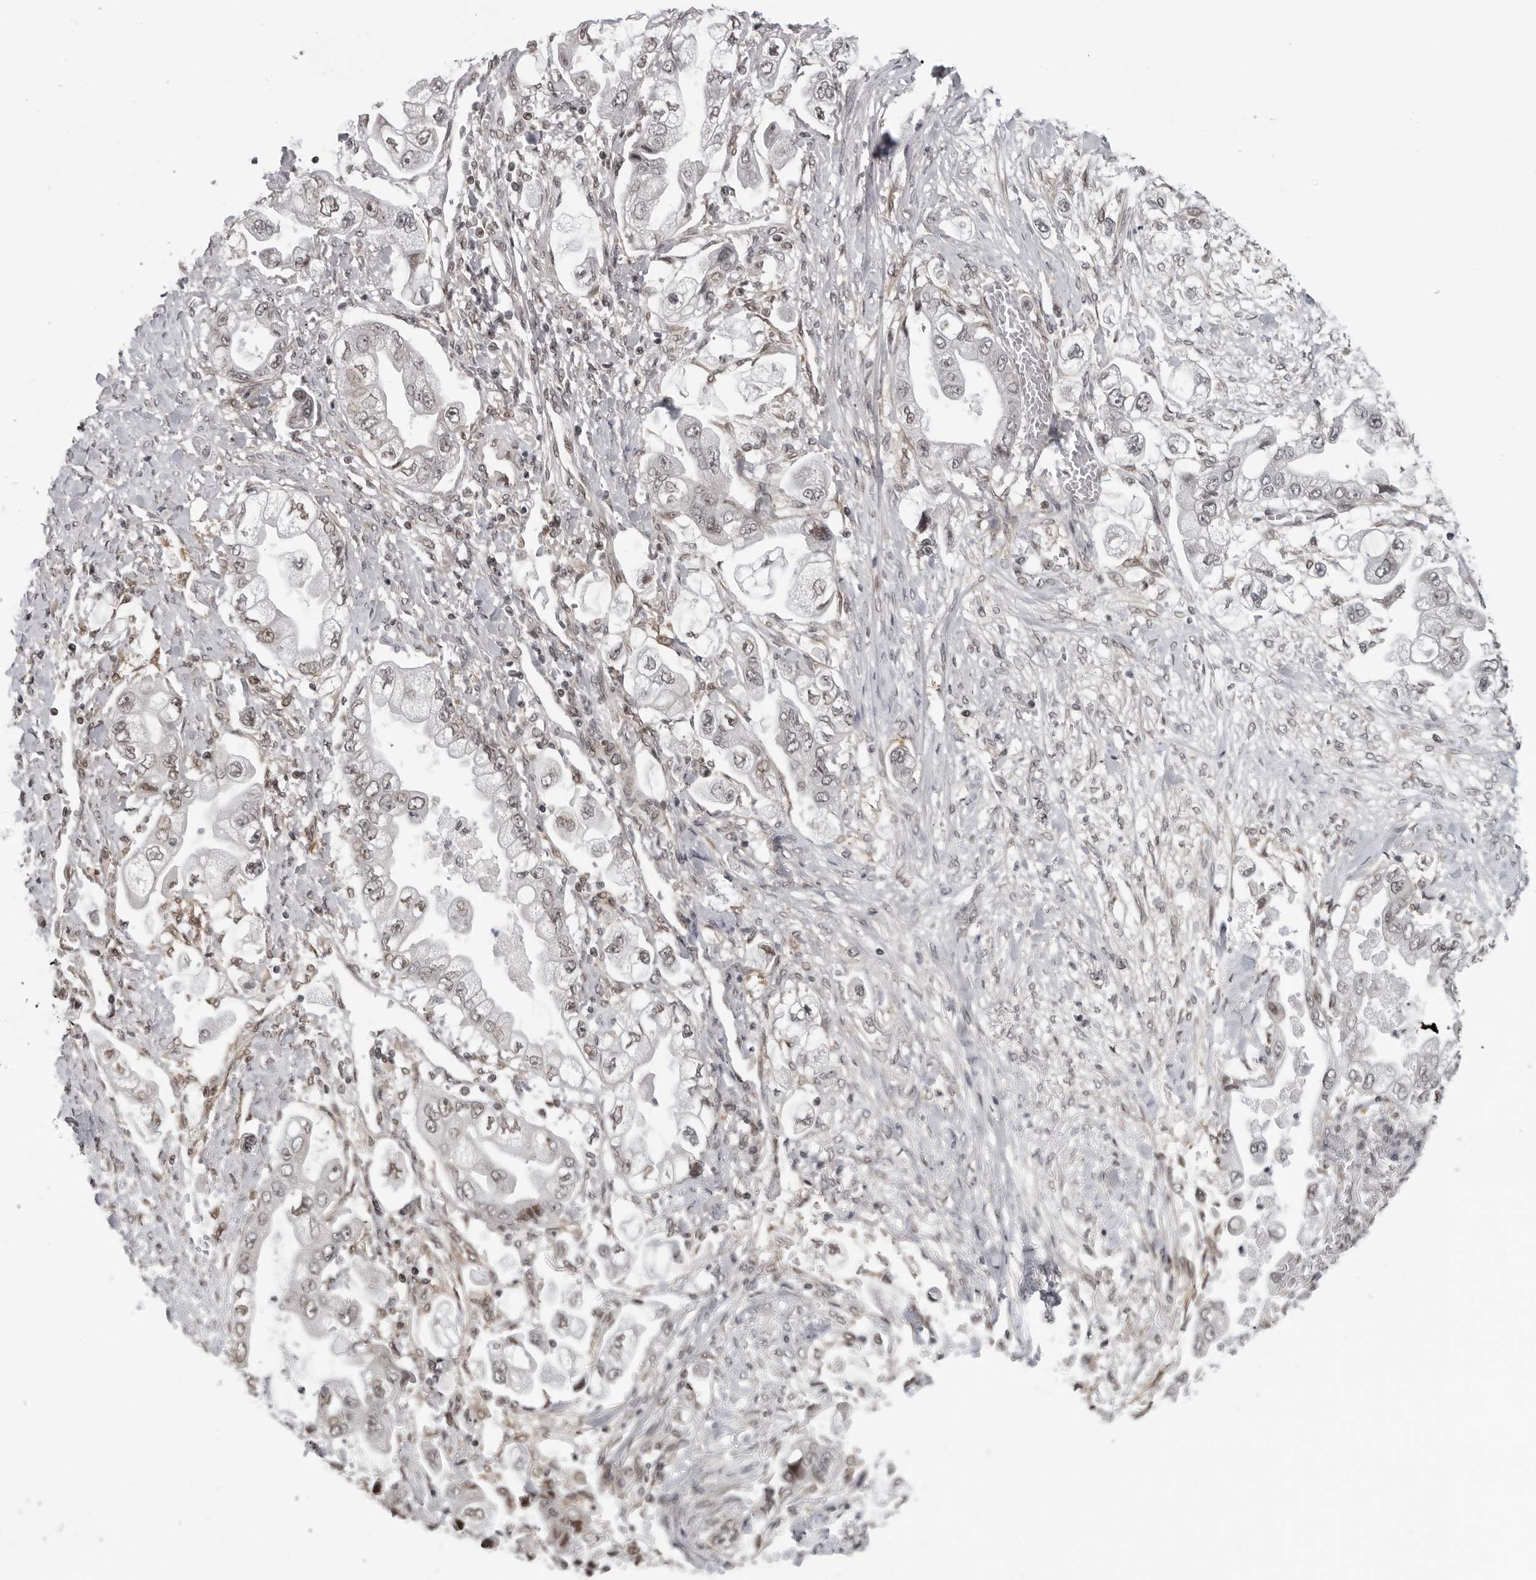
{"staining": {"intensity": "weak", "quantity": "<25%", "location": "nuclear"}, "tissue": "stomach cancer", "cell_type": "Tumor cells", "image_type": "cancer", "snomed": [{"axis": "morphology", "description": "Adenocarcinoma, NOS"}, {"axis": "topography", "description": "Stomach"}], "caption": "Immunohistochemistry (IHC) micrograph of neoplastic tissue: stomach adenocarcinoma stained with DAB displays no significant protein positivity in tumor cells.", "gene": "MAF", "patient": {"sex": "male", "age": 62}}